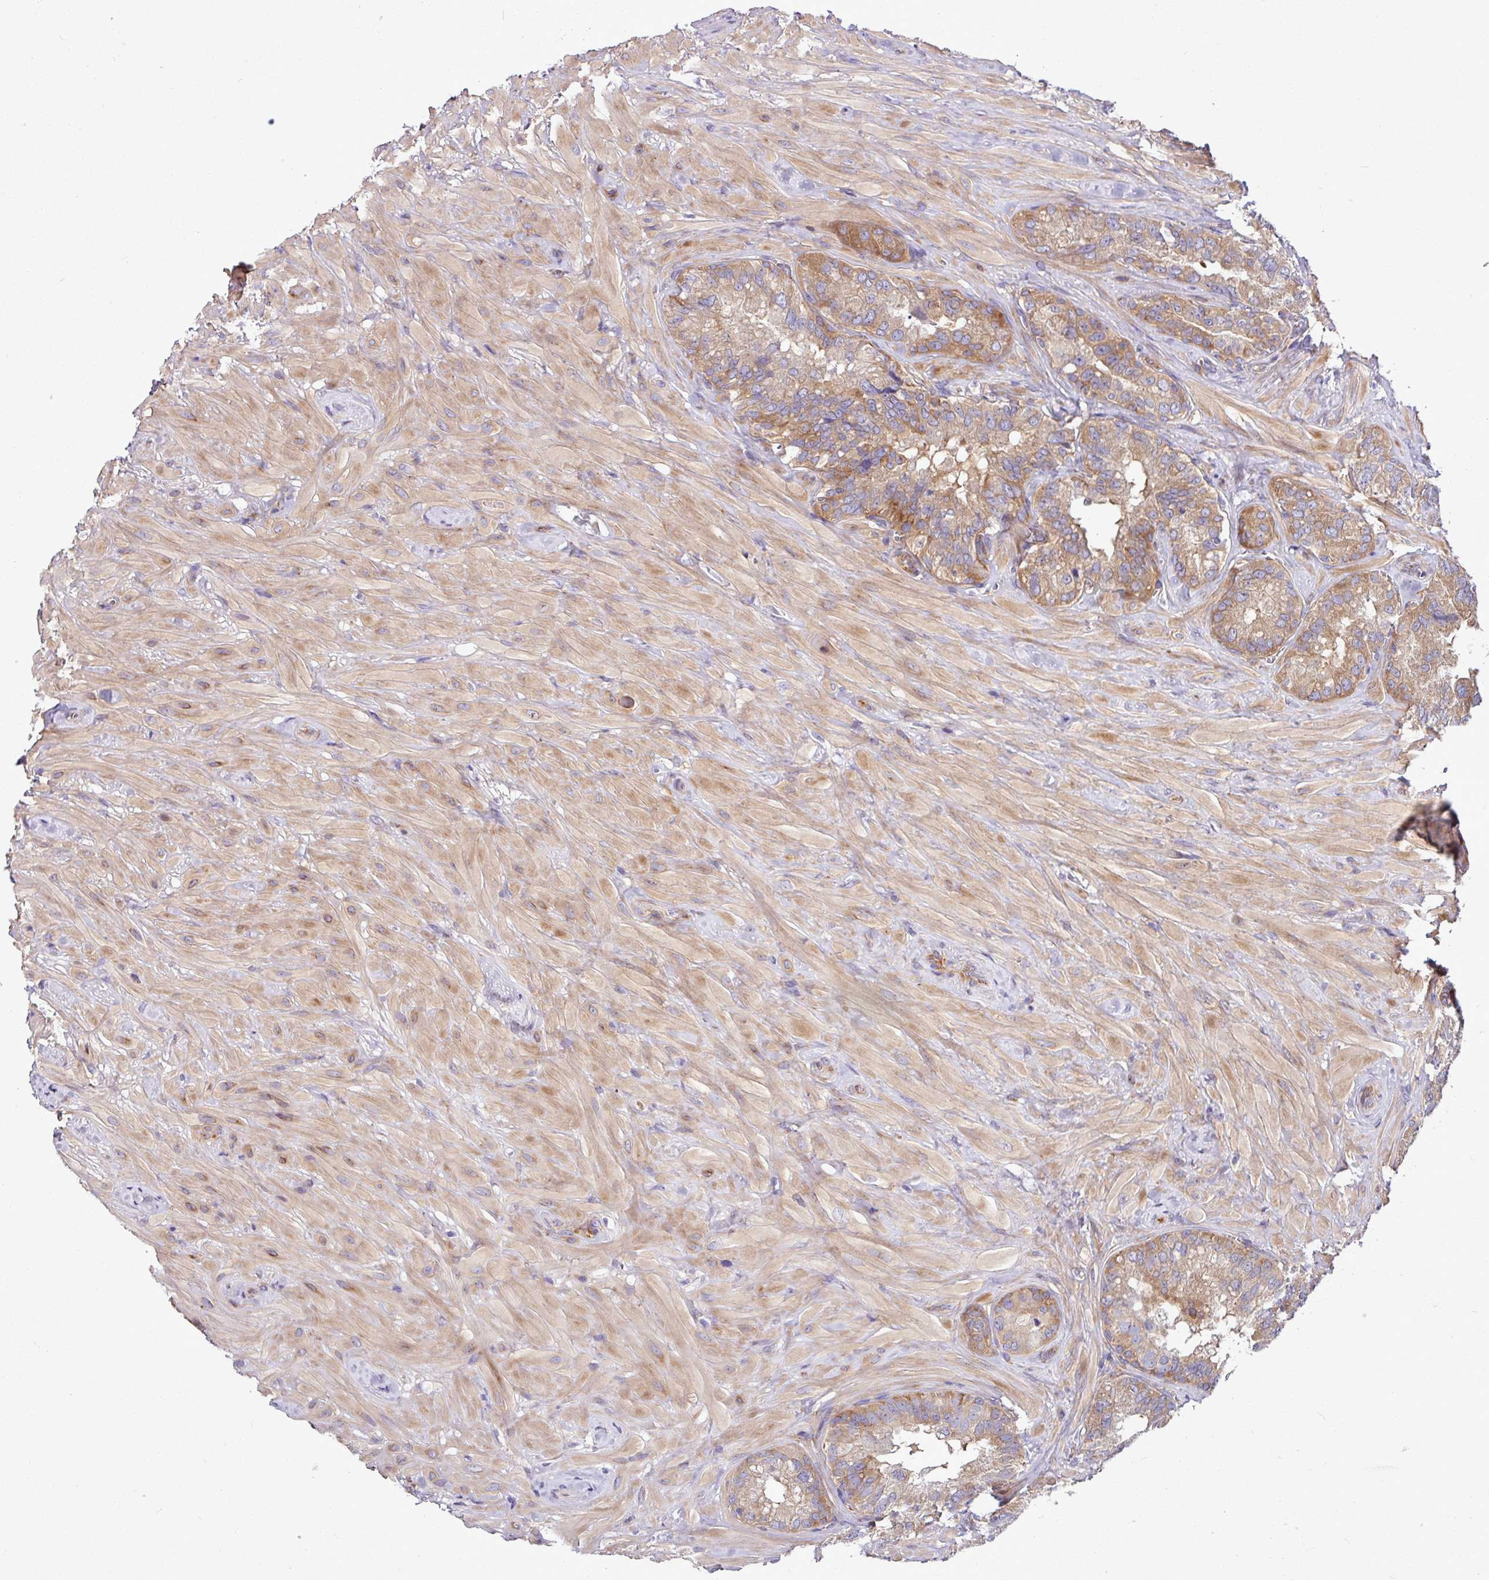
{"staining": {"intensity": "moderate", "quantity": ">75%", "location": "cytoplasmic/membranous"}, "tissue": "seminal vesicle", "cell_type": "Glandular cells", "image_type": "normal", "snomed": [{"axis": "morphology", "description": "Normal tissue, NOS"}, {"axis": "topography", "description": "Seminal veicle"}], "caption": "Brown immunohistochemical staining in normal seminal vesicle exhibits moderate cytoplasmic/membranous expression in approximately >75% of glandular cells. Nuclei are stained in blue.", "gene": "MROH2A", "patient": {"sex": "male", "age": 60}}